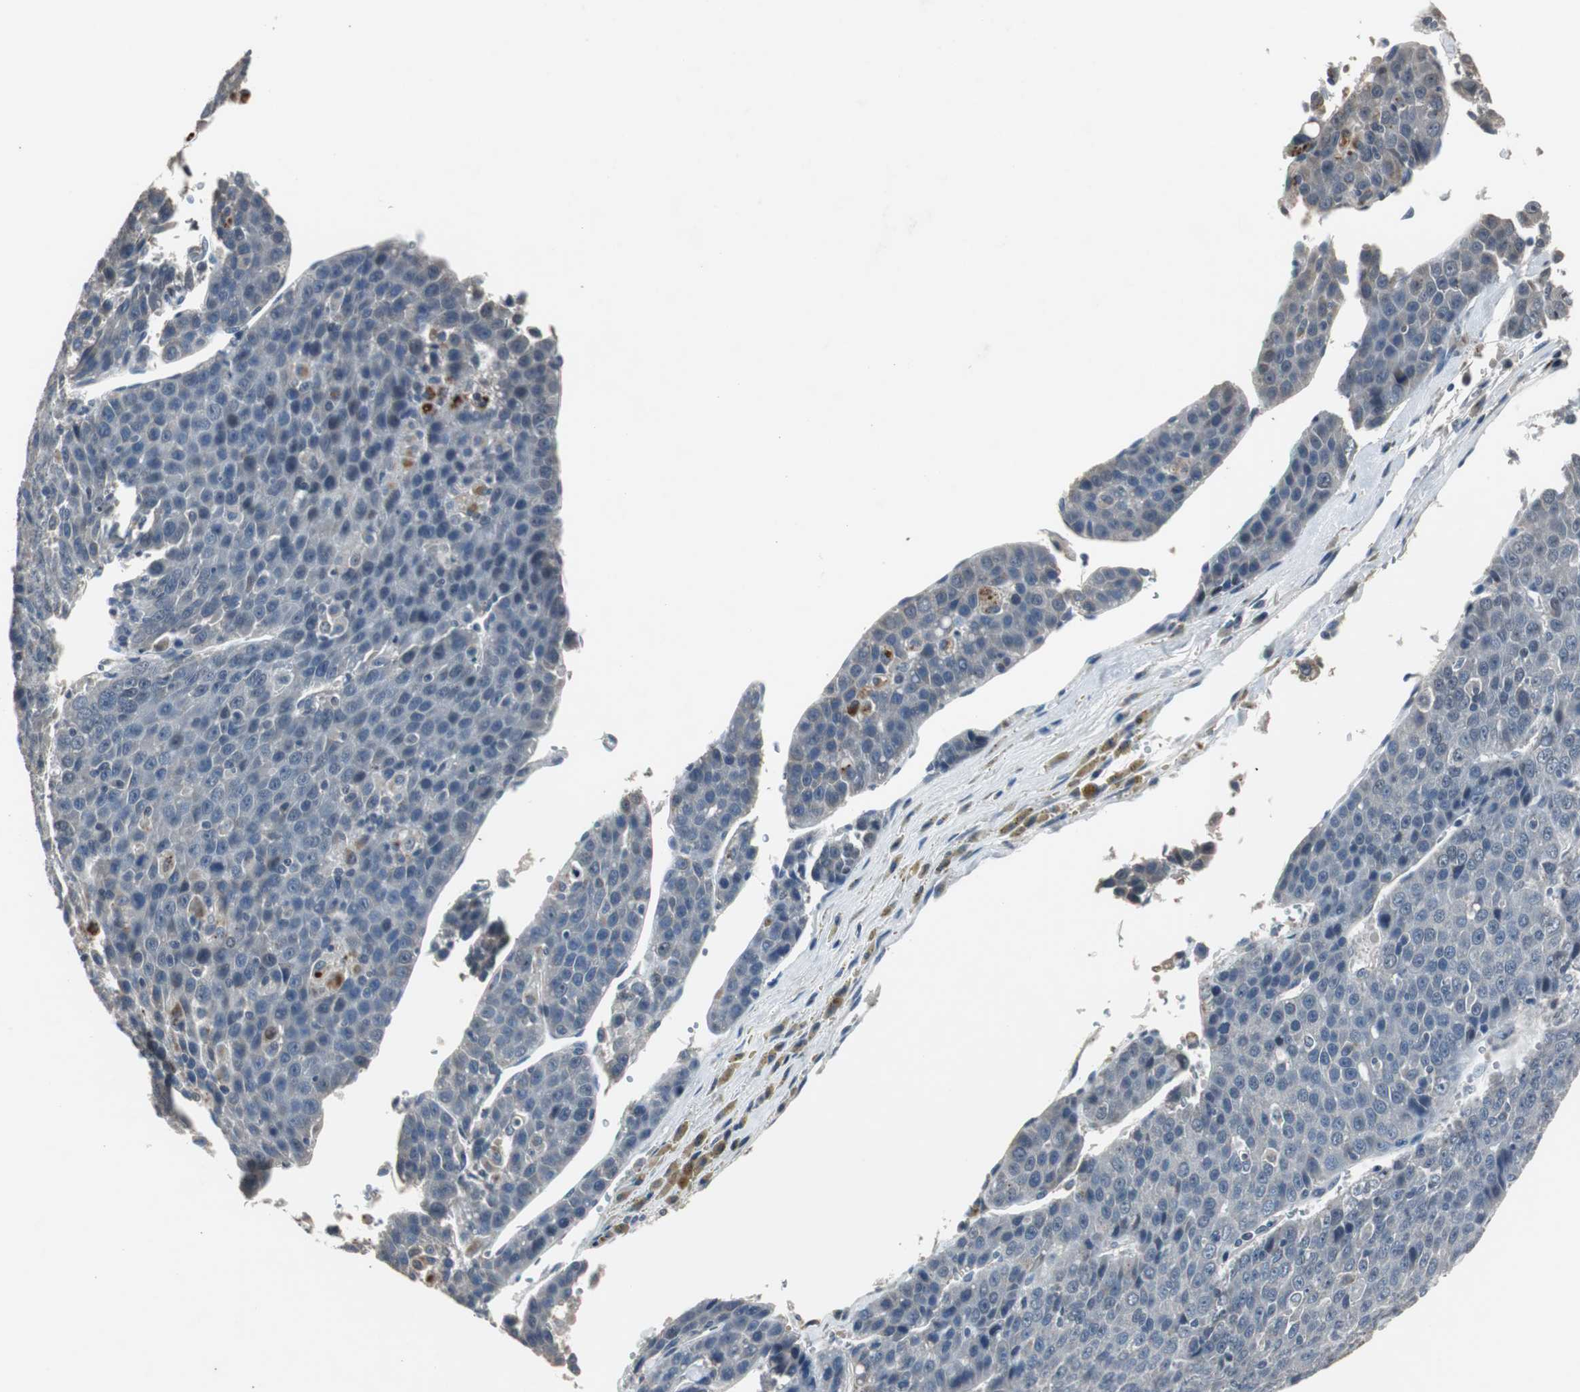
{"staining": {"intensity": "negative", "quantity": "none", "location": "none"}, "tissue": "liver cancer", "cell_type": "Tumor cells", "image_type": "cancer", "snomed": [{"axis": "morphology", "description": "Carcinoma, Hepatocellular, NOS"}, {"axis": "topography", "description": "Liver"}], "caption": "Liver hepatocellular carcinoma was stained to show a protein in brown. There is no significant expression in tumor cells.", "gene": "PCYT1B", "patient": {"sex": "female", "age": 53}}